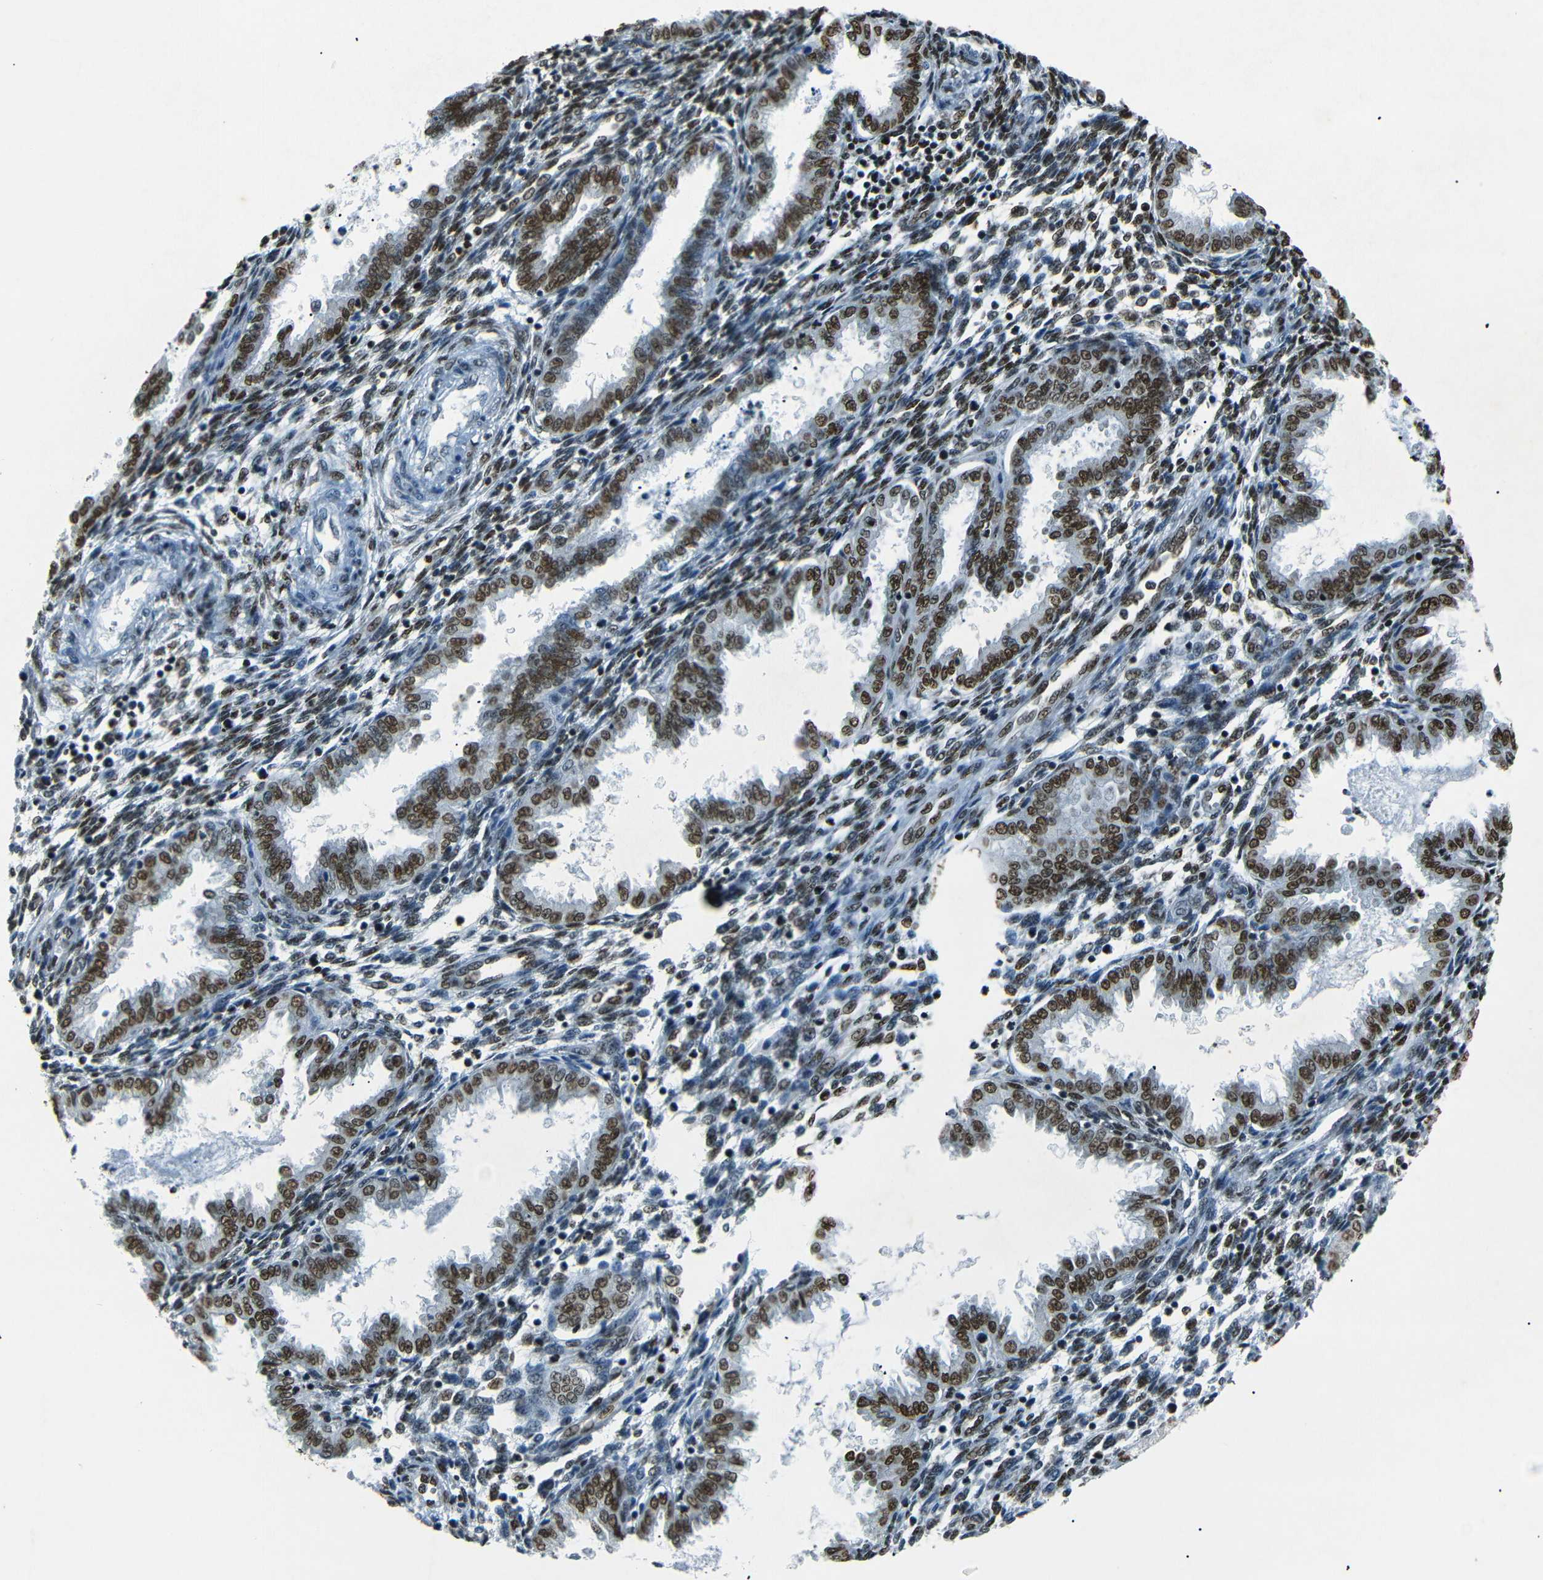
{"staining": {"intensity": "strong", "quantity": ">75%", "location": "nuclear"}, "tissue": "endometrium", "cell_type": "Cells in endometrial stroma", "image_type": "normal", "snomed": [{"axis": "morphology", "description": "Normal tissue, NOS"}, {"axis": "topography", "description": "Endometrium"}], "caption": "Strong nuclear protein staining is appreciated in about >75% of cells in endometrial stroma in endometrium.", "gene": "HMGN1", "patient": {"sex": "female", "age": 33}}